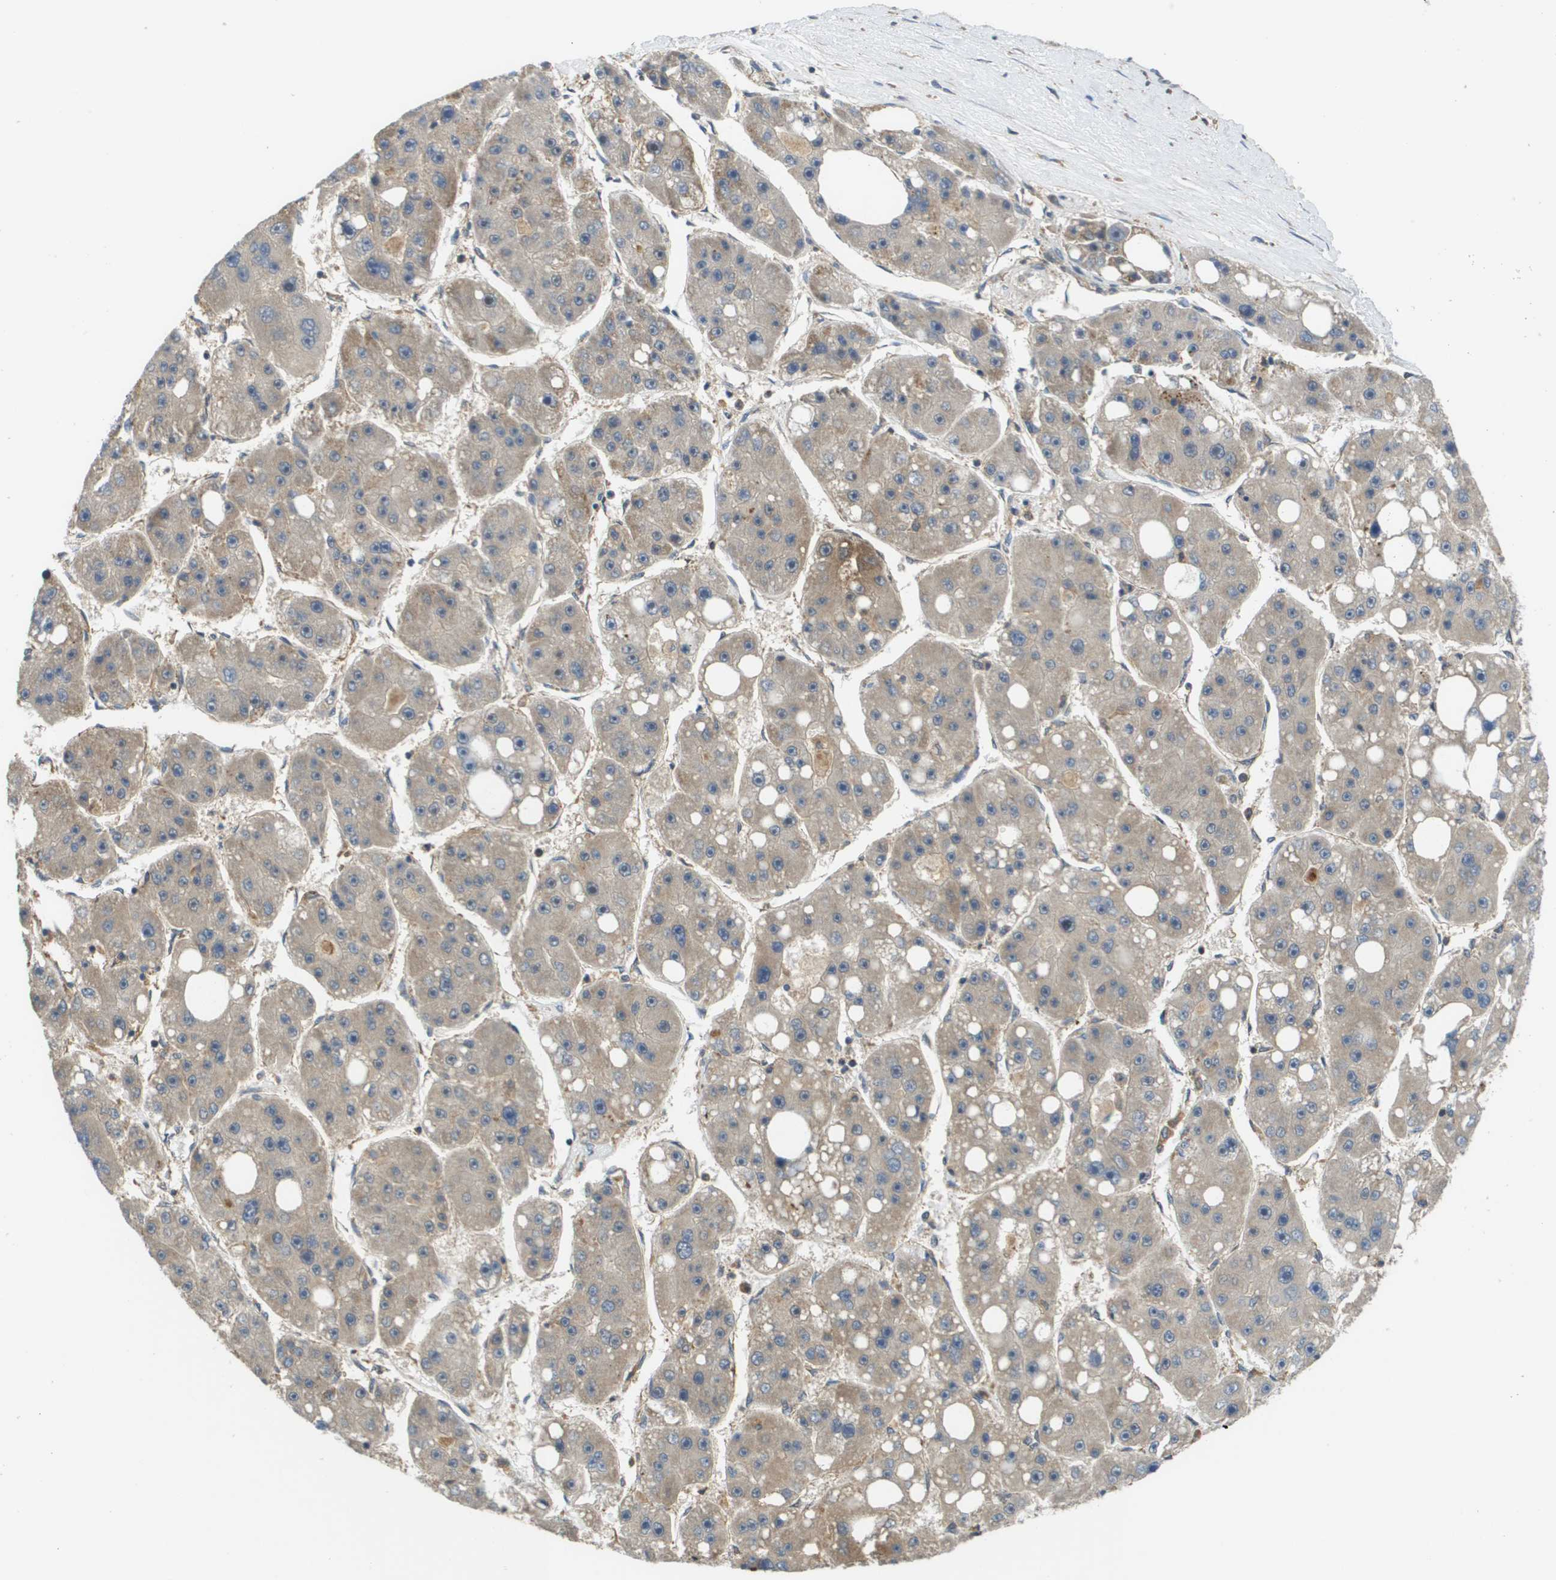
{"staining": {"intensity": "negative", "quantity": "none", "location": "none"}, "tissue": "liver cancer", "cell_type": "Tumor cells", "image_type": "cancer", "snomed": [{"axis": "morphology", "description": "Carcinoma, Hepatocellular, NOS"}, {"axis": "topography", "description": "Liver"}], "caption": "Liver hepatocellular carcinoma stained for a protein using immunohistochemistry (IHC) shows no positivity tumor cells.", "gene": "RBM38", "patient": {"sex": "female", "age": 61}}